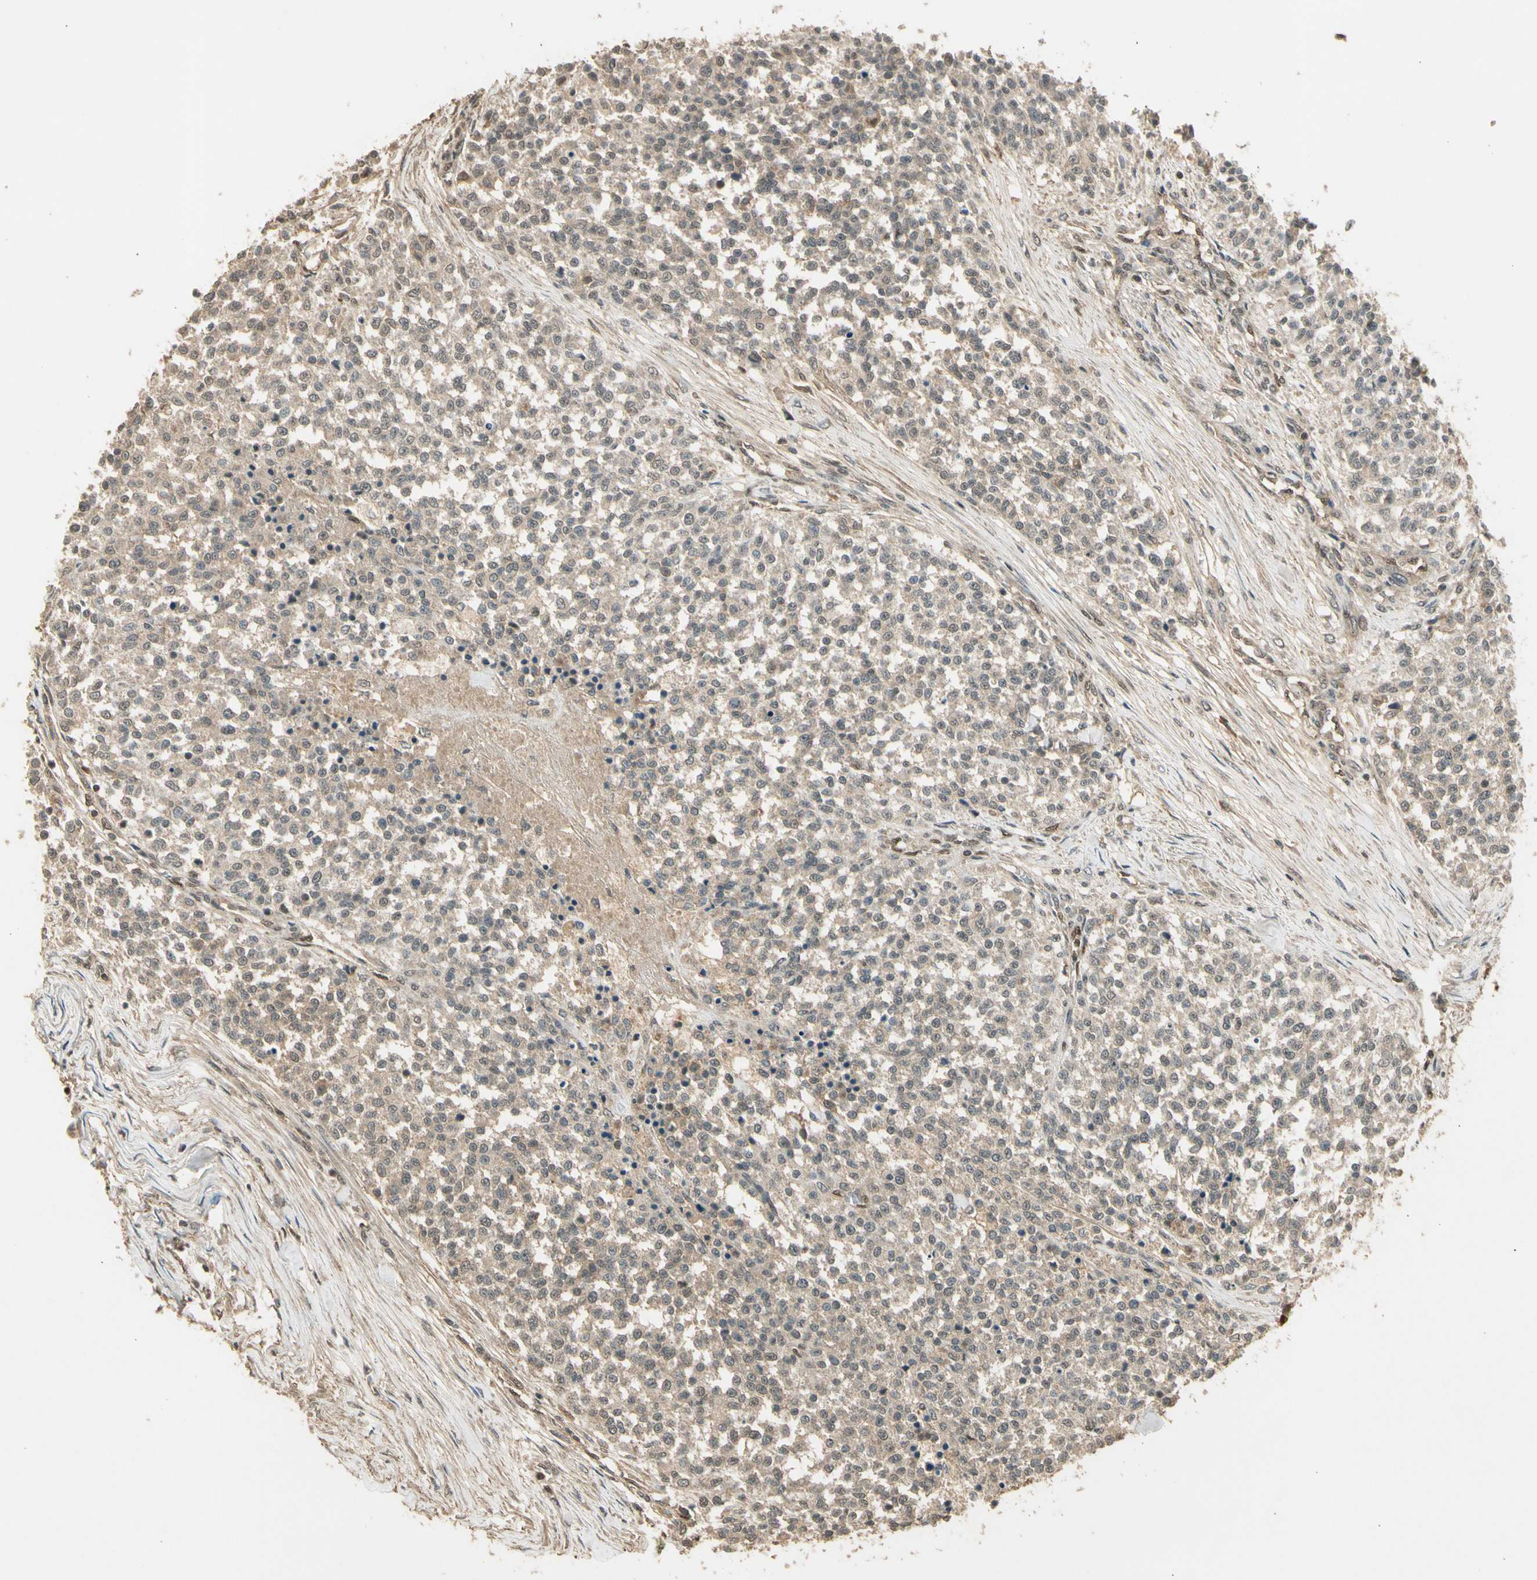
{"staining": {"intensity": "negative", "quantity": "none", "location": "none"}, "tissue": "testis cancer", "cell_type": "Tumor cells", "image_type": "cancer", "snomed": [{"axis": "morphology", "description": "Seminoma, NOS"}, {"axis": "topography", "description": "Testis"}], "caption": "Immunohistochemistry histopathology image of human testis cancer (seminoma) stained for a protein (brown), which demonstrates no positivity in tumor cells.", "gene": "GMEB2", "patient": {"sex": "male", "age": 59}}